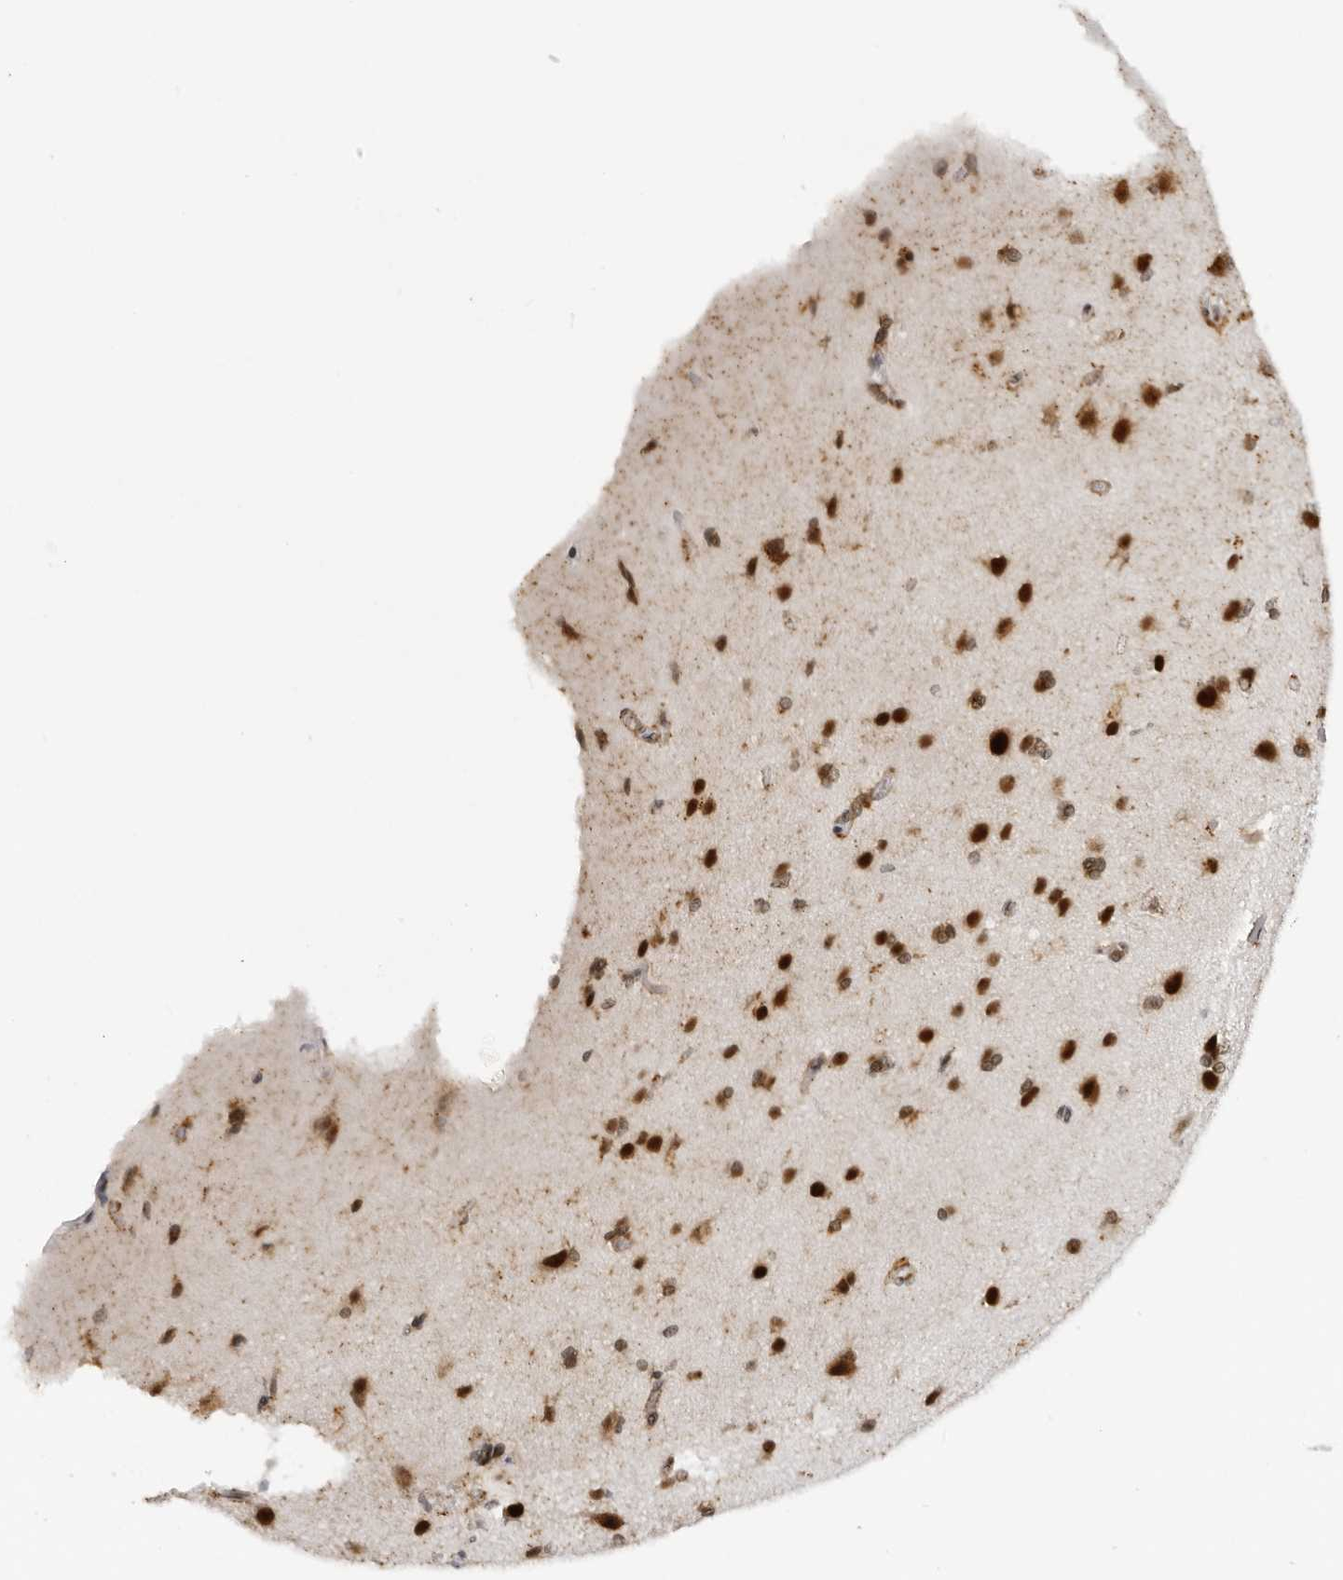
{"staining": {"intensity": "moderate", "quantity": ">75%", "location": "nuclear"}, "tissue": "cerebral cortex", "cell_type": "Endothelial cells", "image_type": "normal", "snomed": [{"axis": "morphology", "description": "Normal tissue, NOS"}, {"axis": "topography", "description": "Cerebral cortex"}], "caption": "The image reveals a brown stain indicating the presence of a protein in the nuclear of endothelial cells in cerebral cortex. The protein of interest is stained brown, and the nuclei are stained in blue (DAB IHC with brightfield microscopy, high magnification).", "gene": "HEXIM2", "patient": {"sex": "male", "age": 62}}